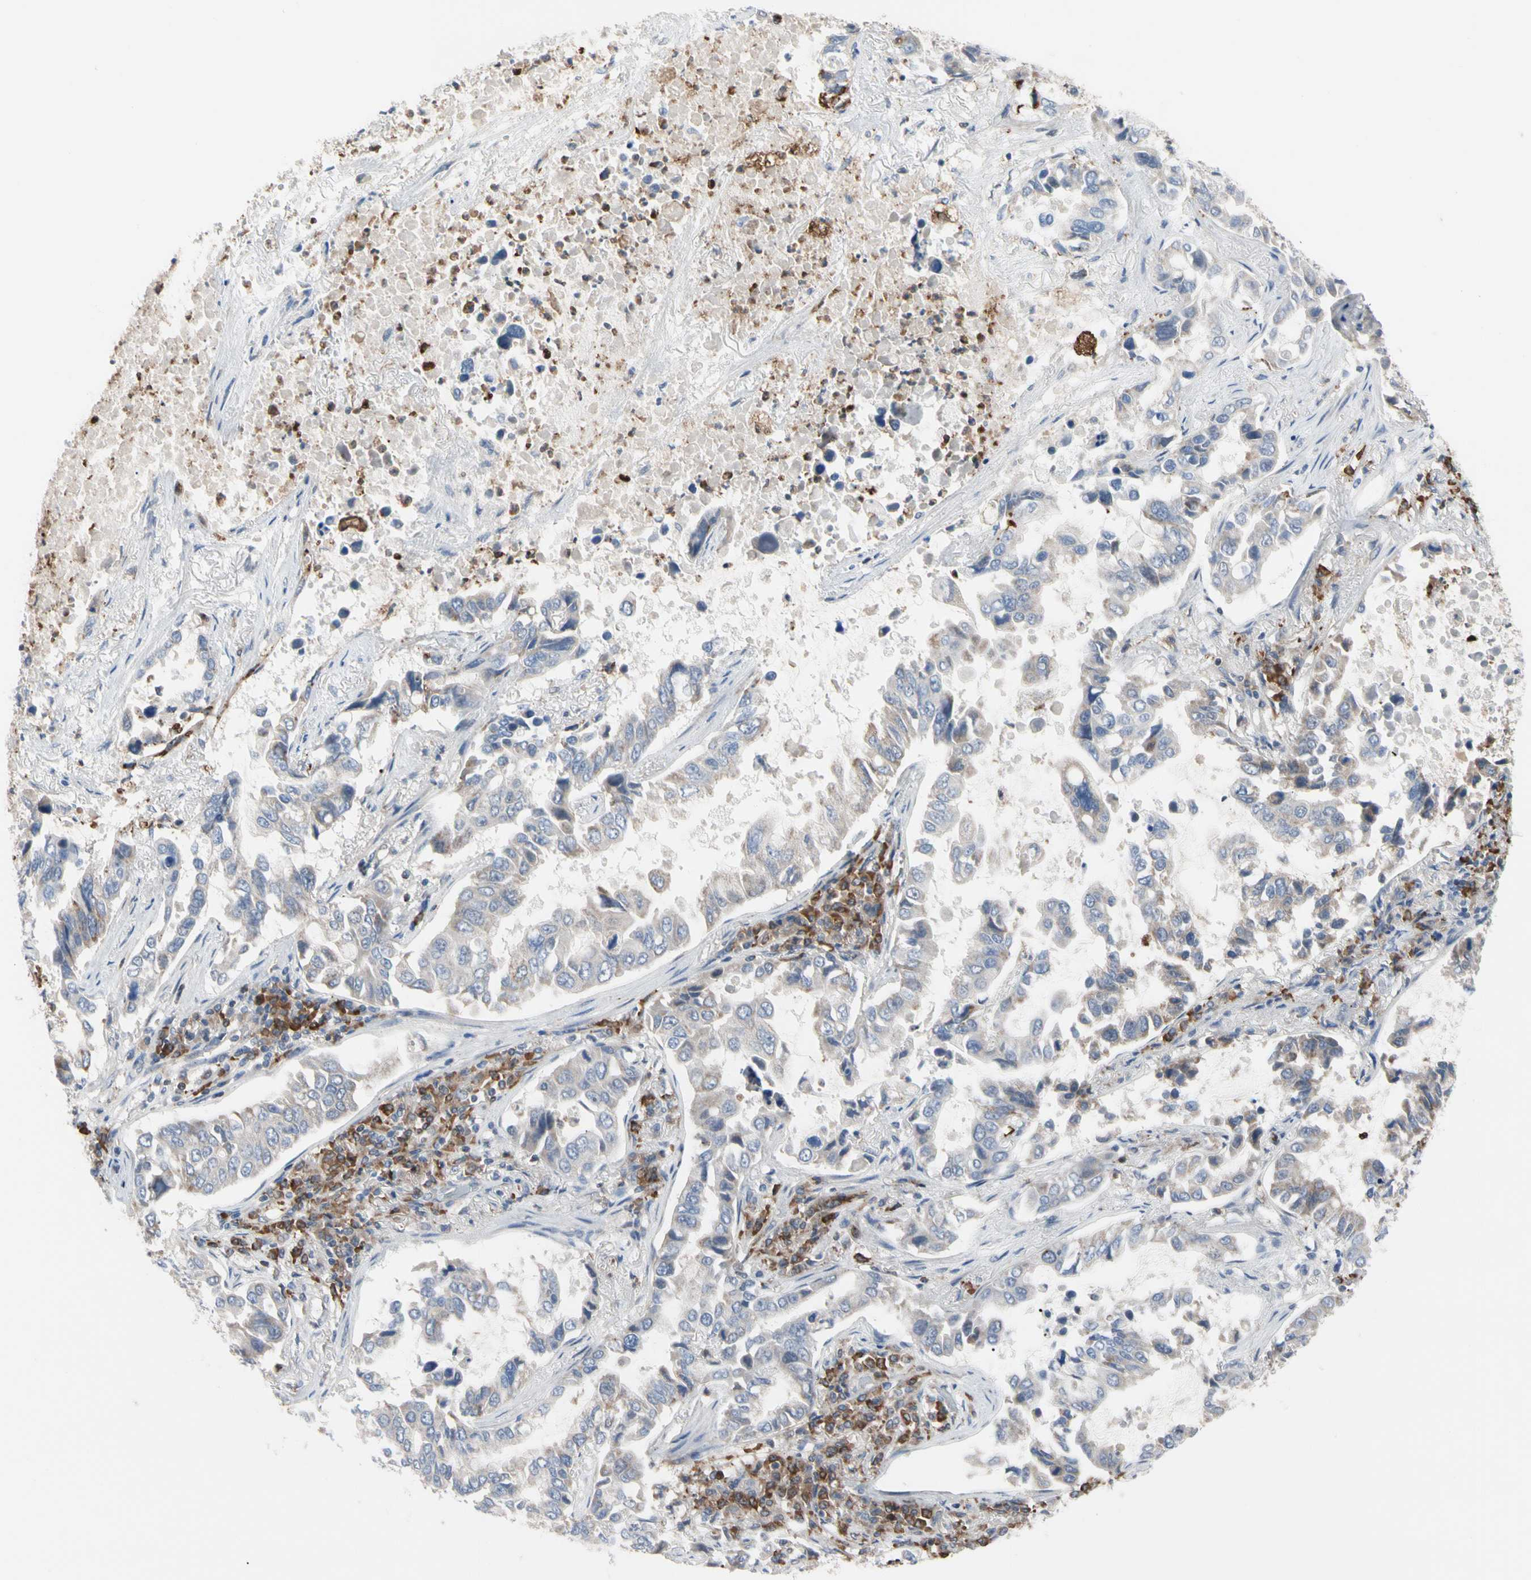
{"staining": {"intensity": "weak", "quantity": "25%-75%", "location": "cytoplasmic/membranous"}, "tissue": "lung cancer", "cell_type": "Tumor cells", "image_type": "cancer", "snomed": [{"axis": "morphology", "description": "Adenocarcinoma, NOS"}, {"axis": "topography", "description": "Lung"}], "caption": "This is a histology image of immunohistochemistry (IHC) staining of lung cancer, which shows weak positivity in the cytoplasmic/membranous of tumor cells.", "gene": "MCL1", "patient": {"sex": "male", "age": 64}}